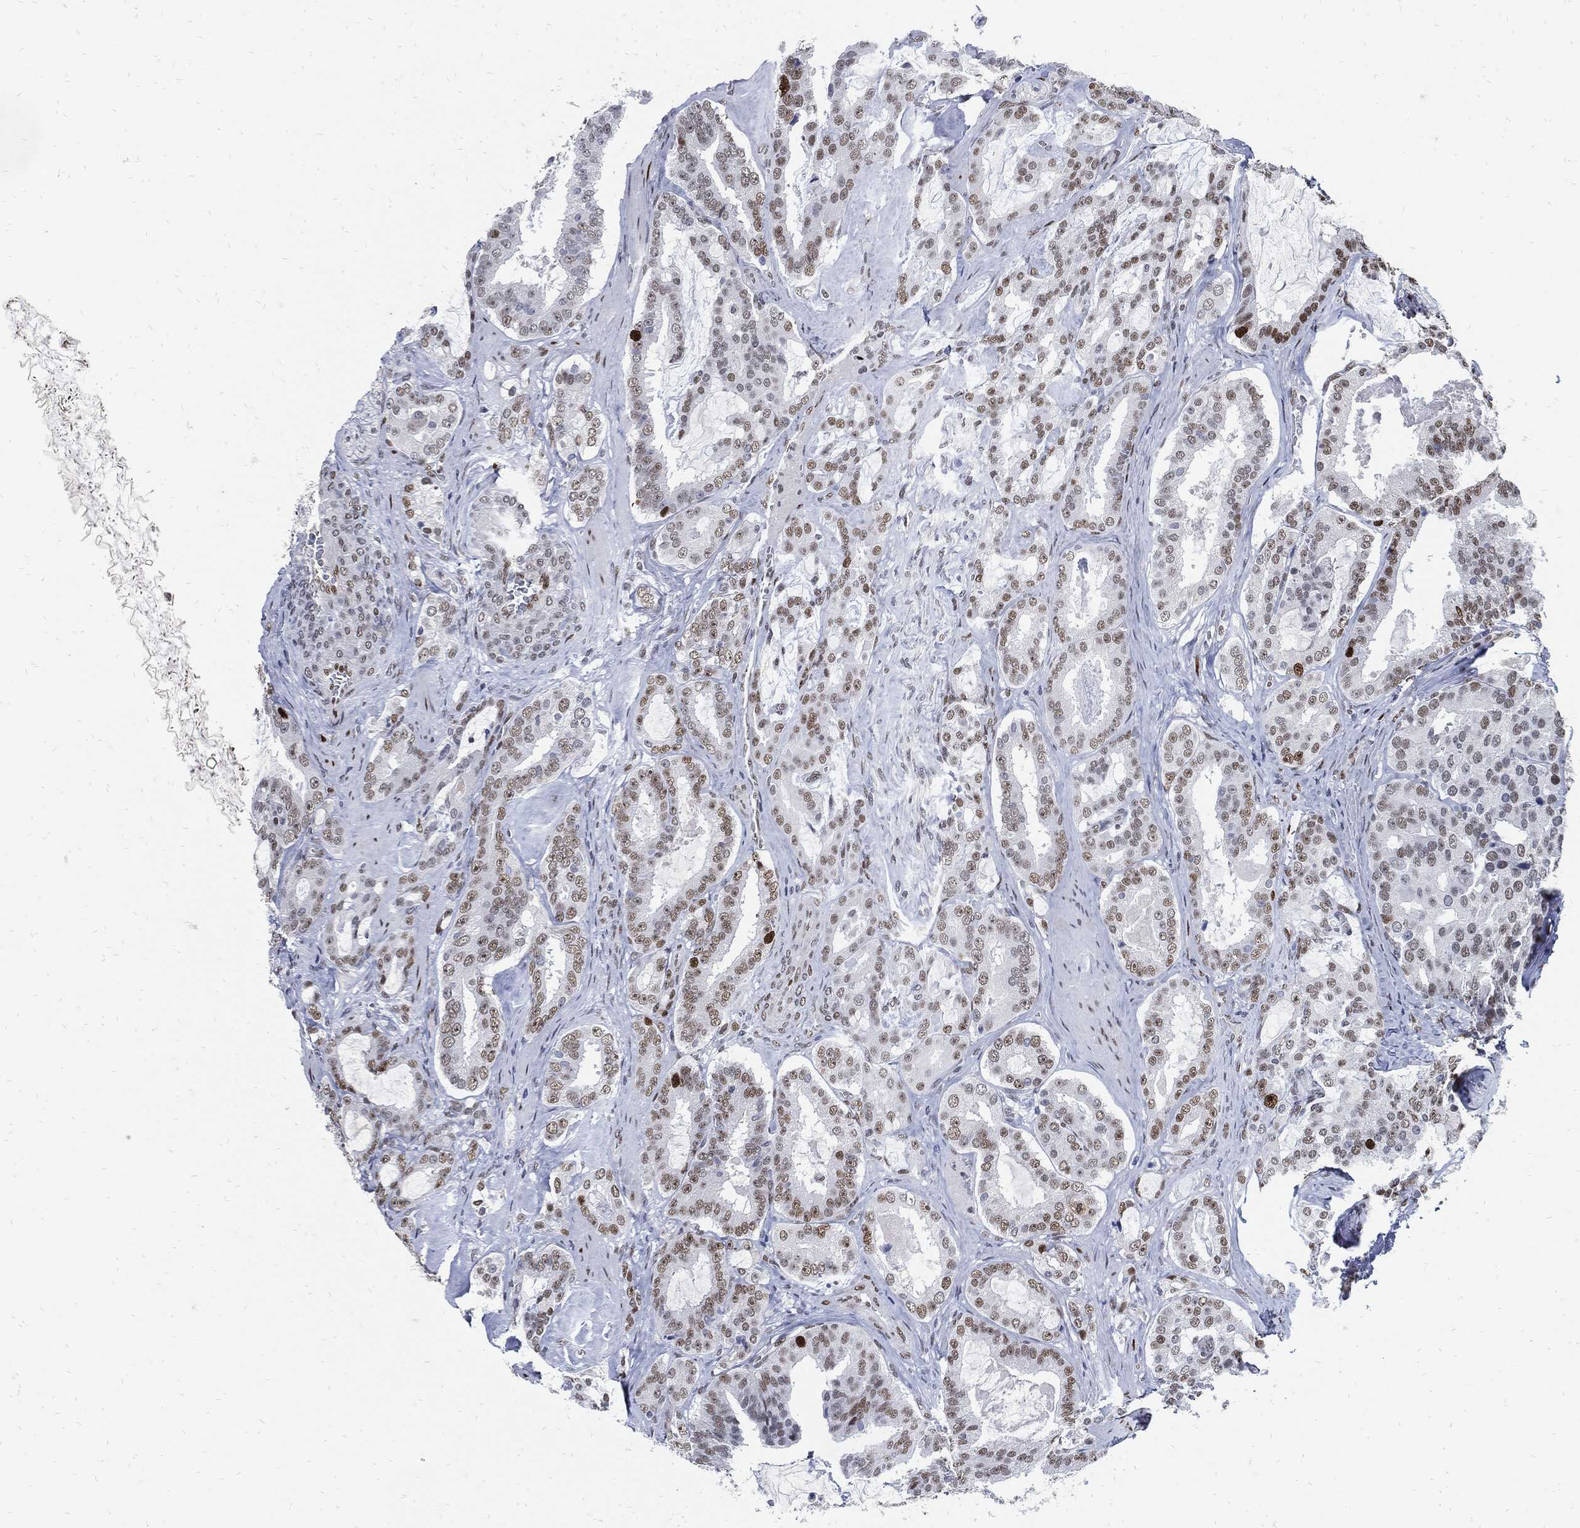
{"staining": {"intensity": "strong", "quantity": "<25%", "location": "nuclear"}, "tissue": "prostate cancer", "cell_type": "Tumor cells", "image_type": "cancer", "snomed": [{"axis": "morphology", "description": "Adenocarcinoma, NOS"}, {"axis": "topography", "description": "Prostate"}], "caption": "Protein expression analysis of human prostate cancer (adenocarcinoma) reveals strong nuclear positivity in about <25% of tumor cells.", "gene": "NBN", "patient": {"sex": "male", "age": 67}}